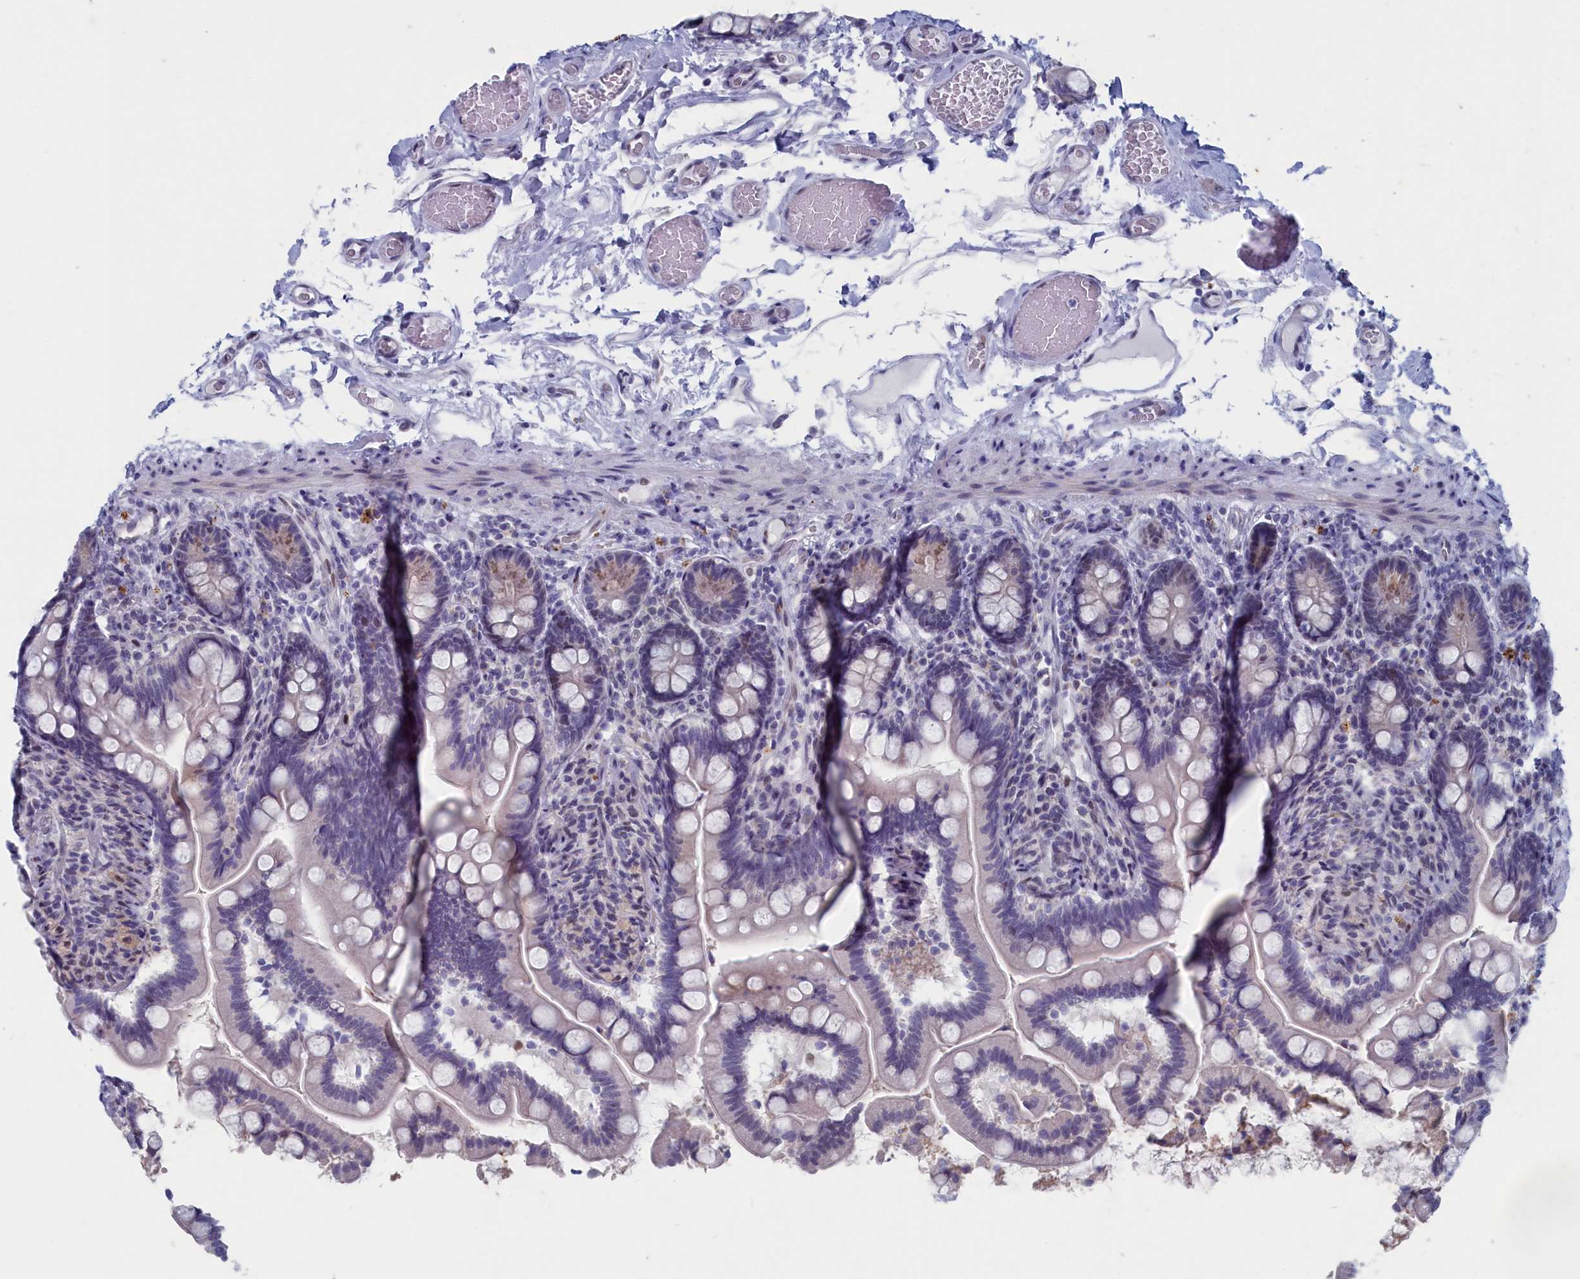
{"staining": {"intensity": "weak", "quantity": "<25%", "location": "cytoplasmic/membranous,nuclear"}, "tissue": "small intestine", "cell_type": "Glandular cells", "image_type": "normal", "snomed": [{"axis": "morphology", "description": "Normal tissue, NOS"}, {"axis": "topography", "description": "Small intestine"}], "caption": "High magnification brightfield microscopy of unremarkable small intestine stained with DAB (brown) and counterstained with hematoxylin (blue): glandular cells show no significant positivity. (DAB (3,3'-diaminobenzidine) immunohistochemistry visualized using brightfield microscopy, high magnification).", "gene": "WDR76", "patient": {"sex": "female", "age": 64}}